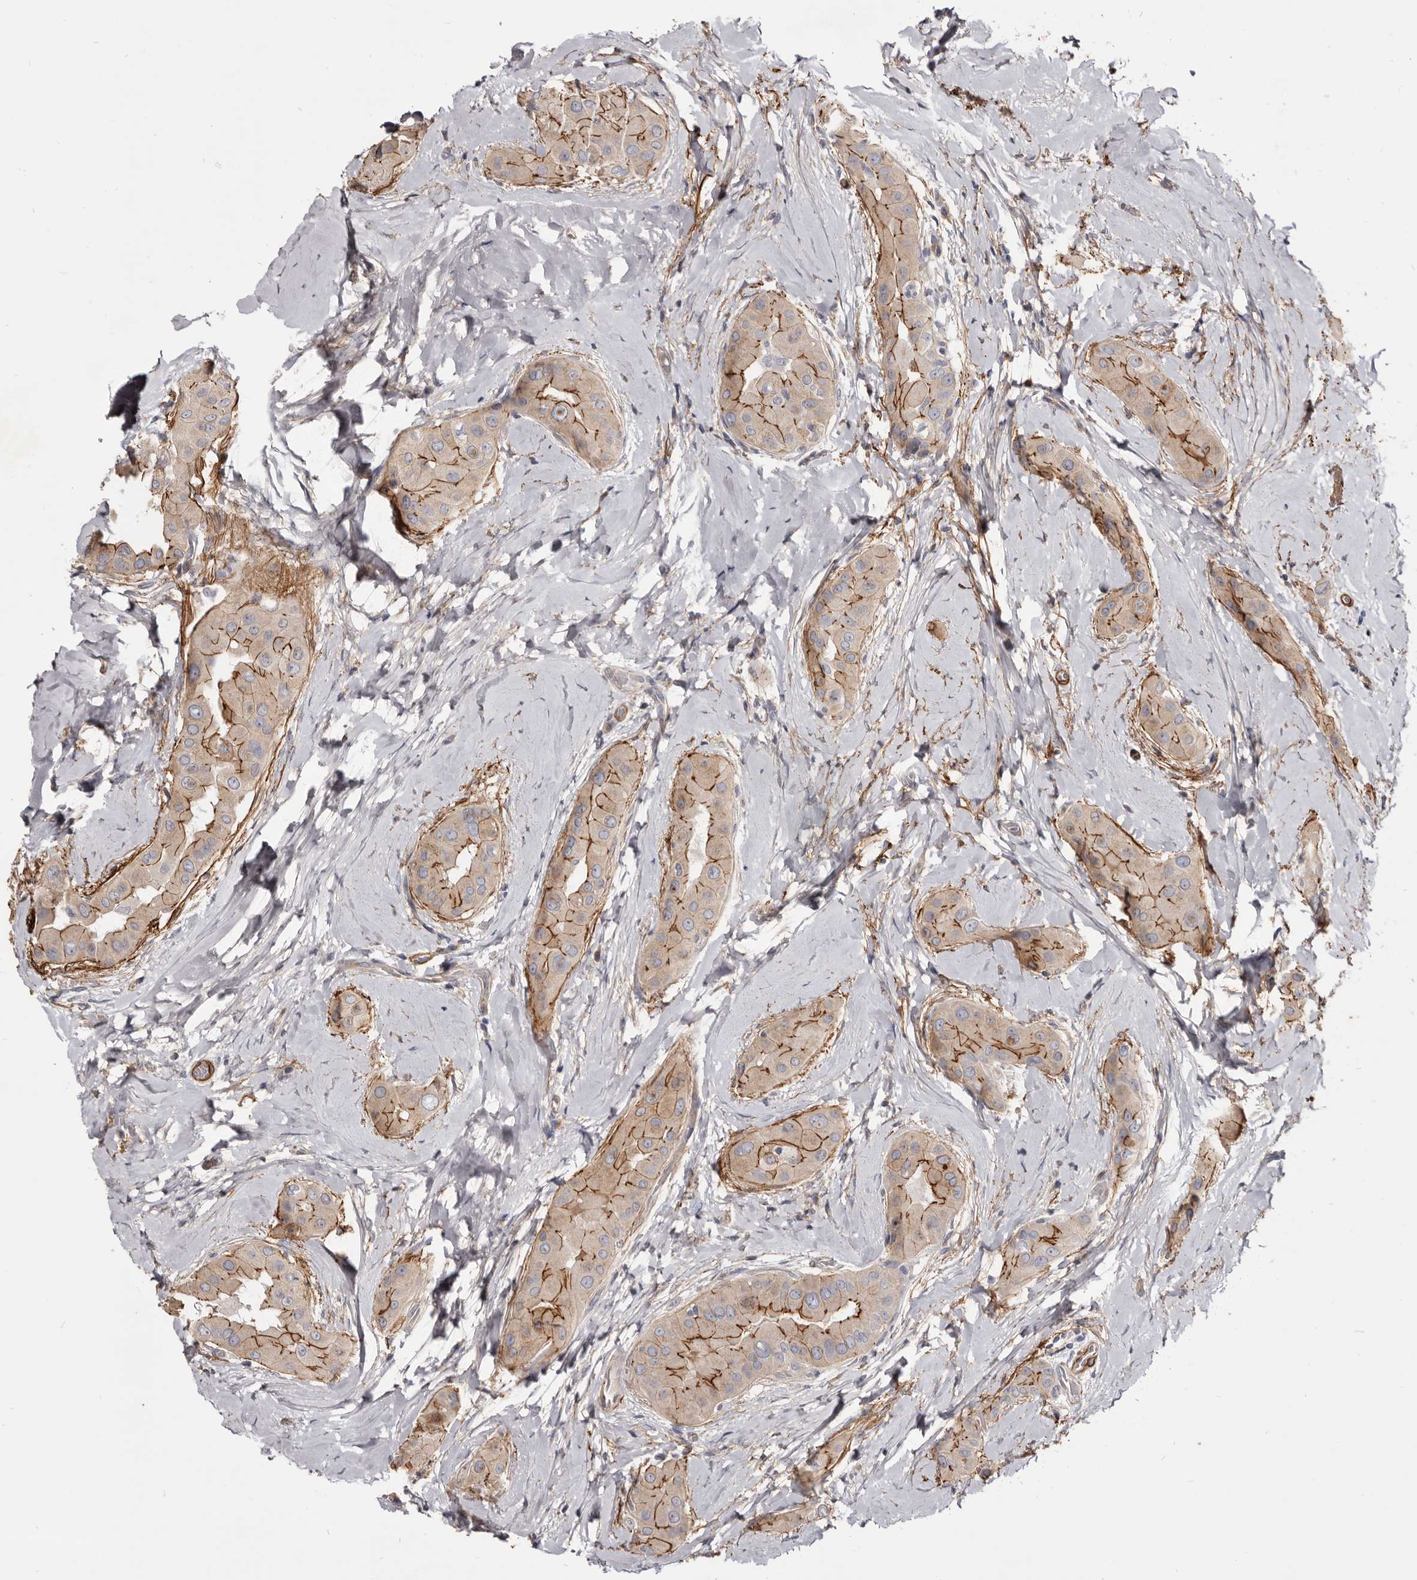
{"staining": {"intensity": "strong", "quantity": "25%-75%", "location": "cytoplasmic/membranous"}, "tissue": "thyroid cancer", "cell_type": "Tumor cells", "image_type": "cancer", "snomed": [{"axis": "morphology", "description": "Papillary adenocarcinoma, NOS"}, {"axis": "topography", "description": "Thyroid gland"}], "caption": "The histopathology image reveals staining of thyroid cancer (papillary adenocarcinoma), revealing strong cytoplasmic/membranous protein expression (brown color) within tumor cells.", "gene": "CGN", "patient": {"sex": "male", "age": 33}}